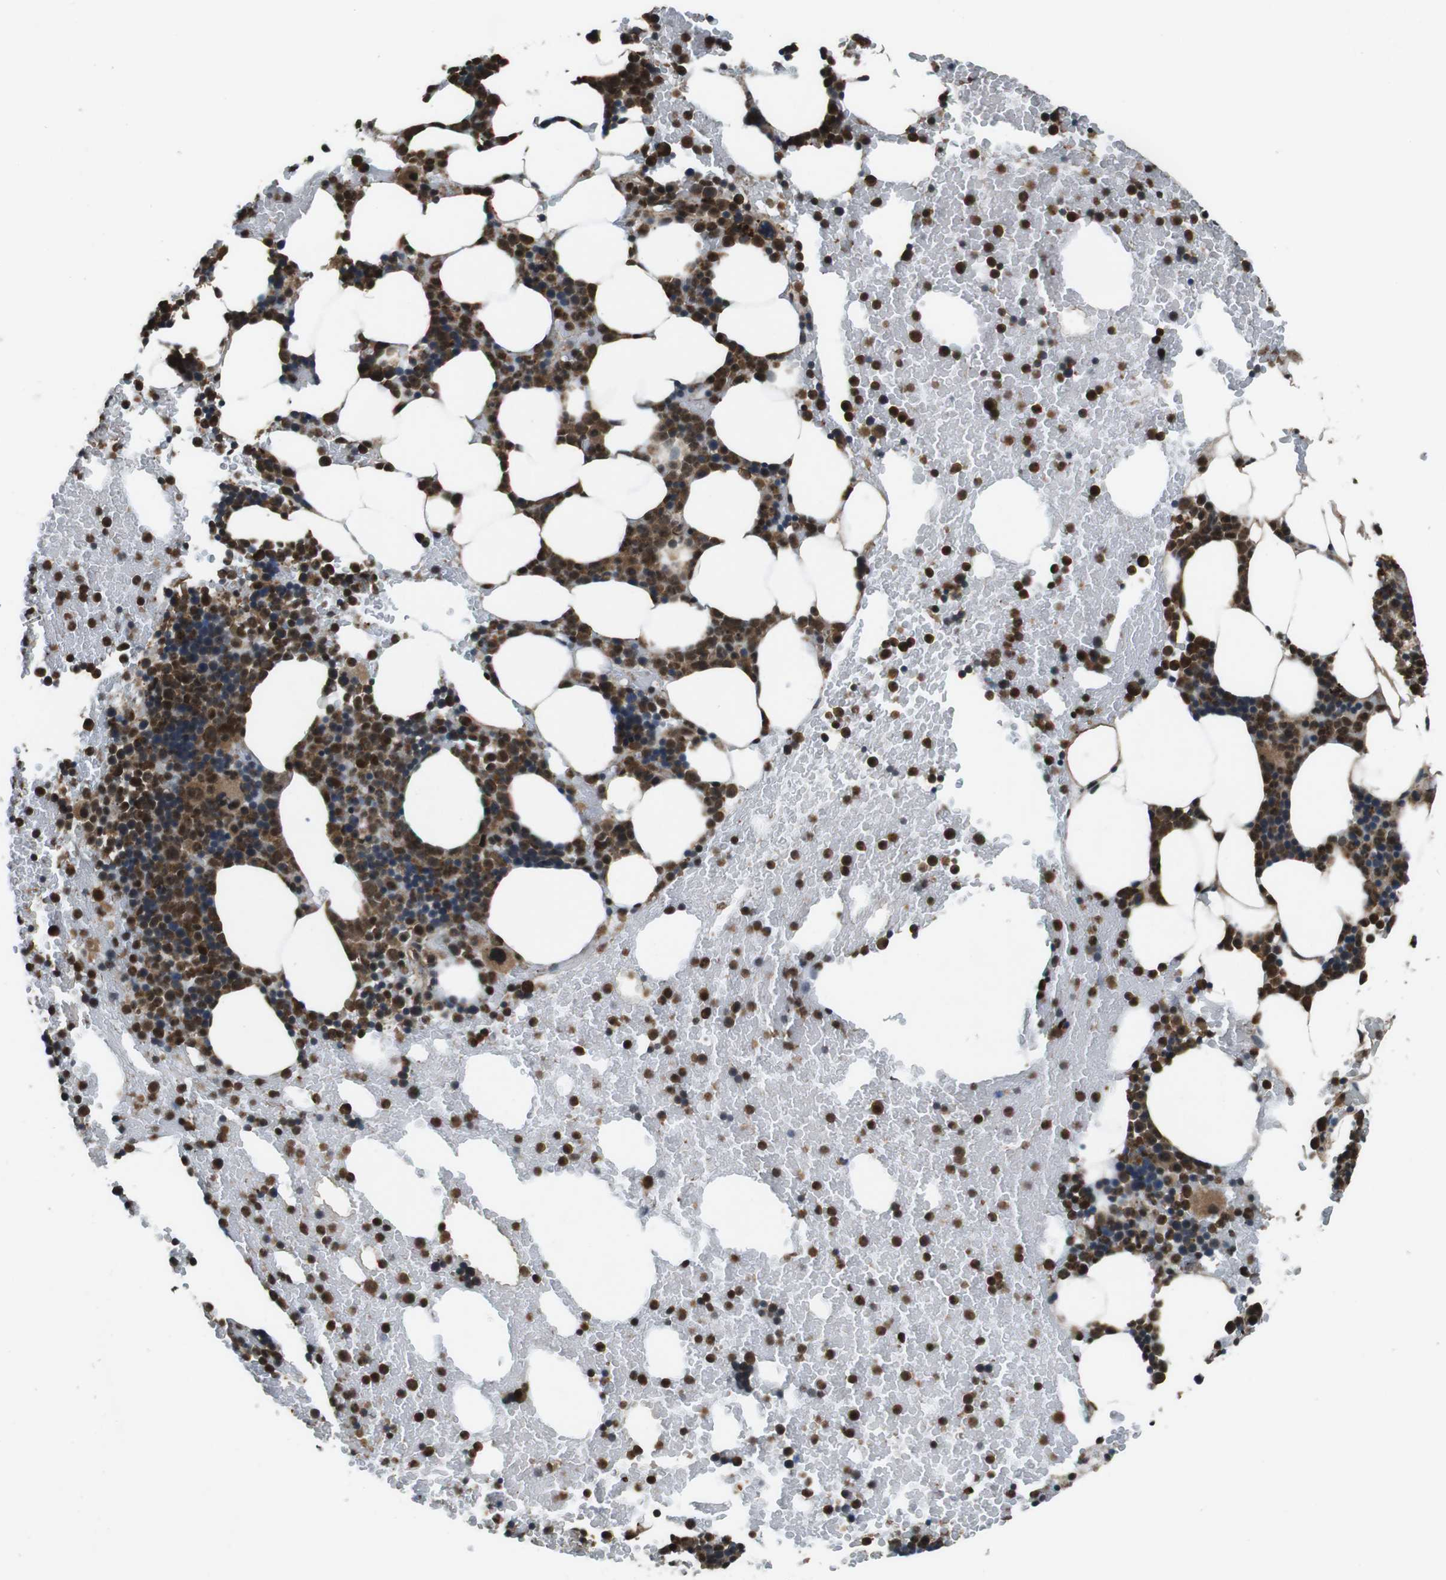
{"staining": {"intensity": "strong", "quantity": ">75%", "location": "cytoplasmic/membranous,nuclear"}, "tissue": "bone marrow", "cell_type": "Hematopoietic cells", "image_type": "normal", "snomed": [{"axis": "morphology", "description": "Normal tissue, NOS"}, {"axis": "morphology", "description": "Inflammation, NOS"}, {"axis": "topography", "description": "Bone marrow"}], "caption": "Bone marrow stained for a protein exhibits strong cytoplasmic/membranous,nuclear positivity in hematopoietic cells.", "gene": "NR4A2", "patient": {"sex": "female", "age": 70}}